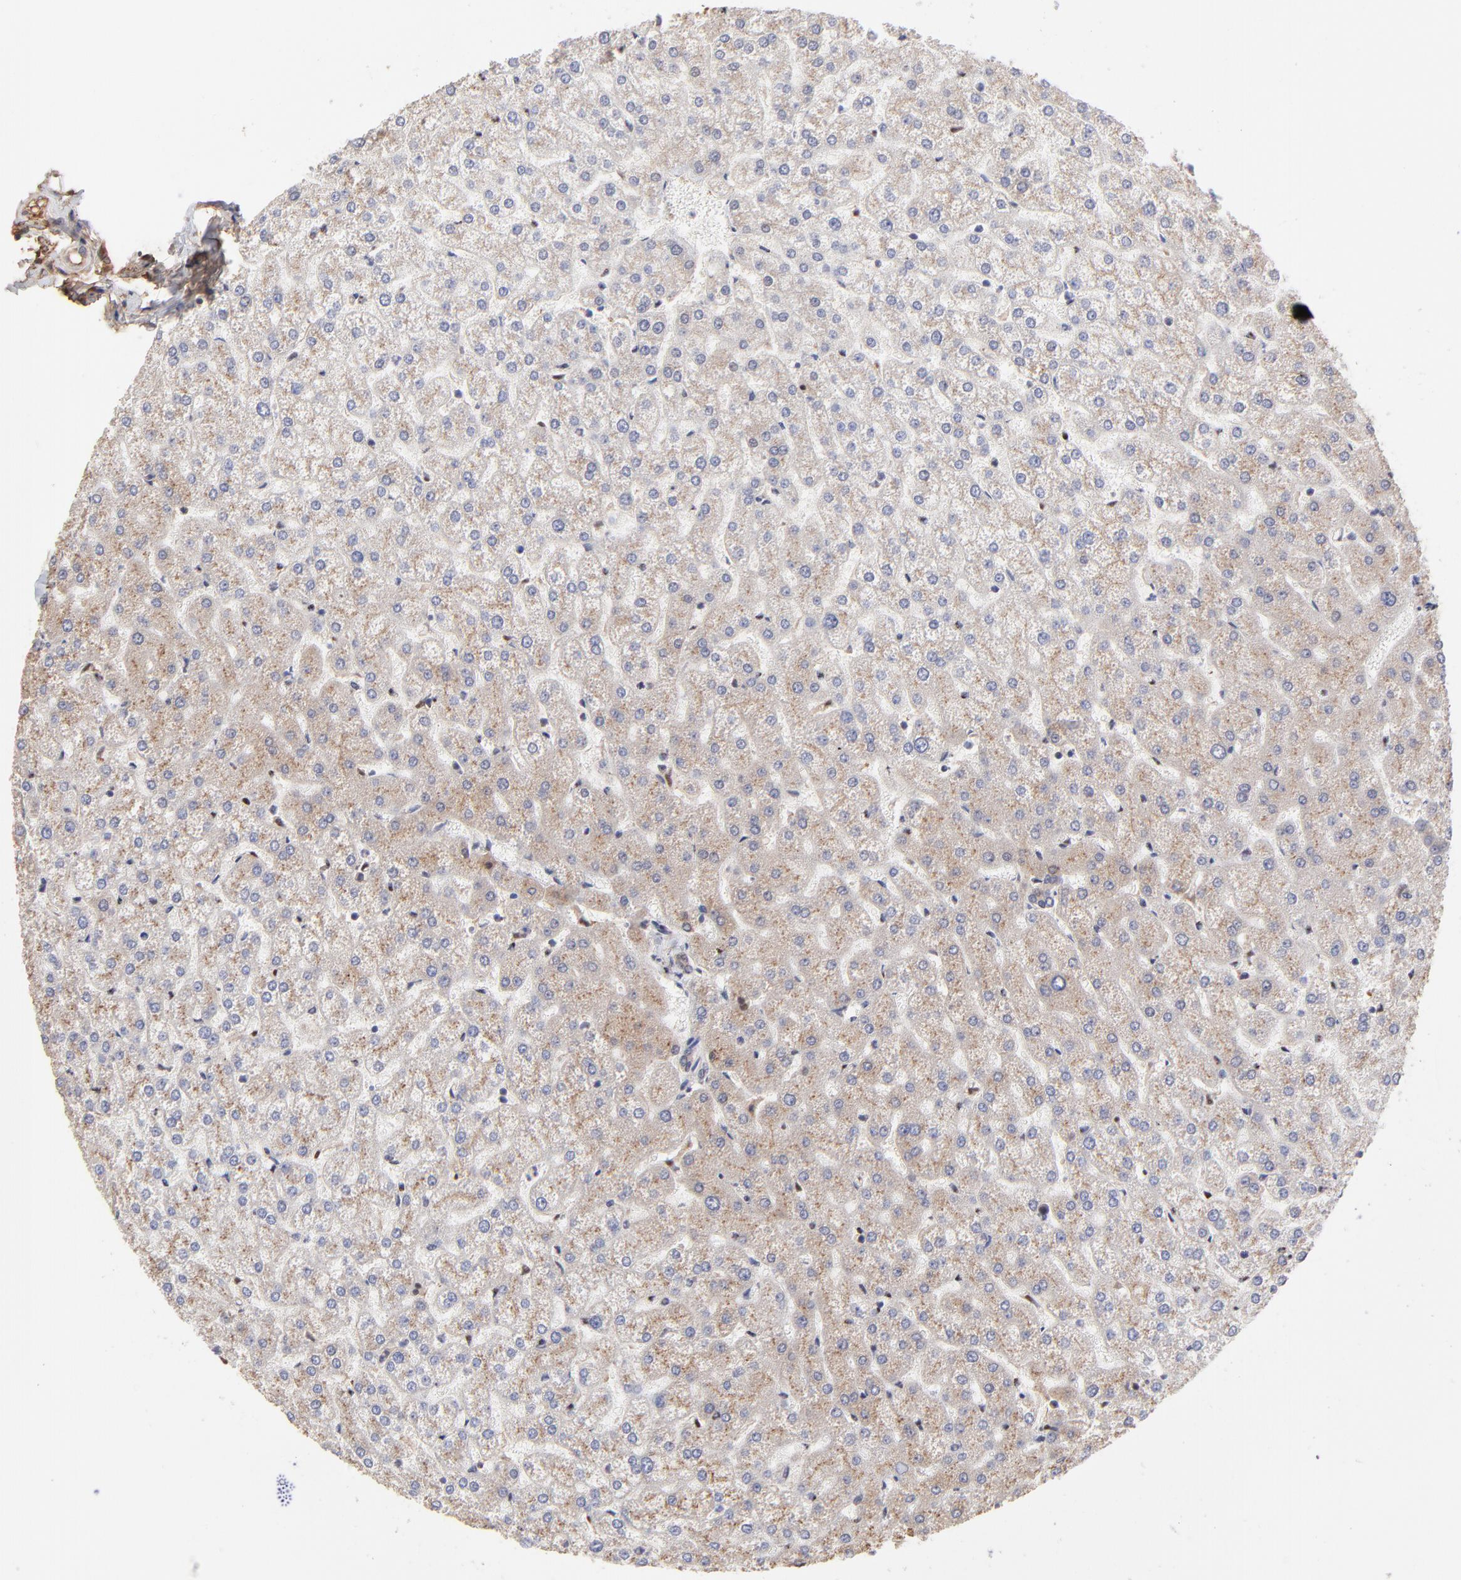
{"staining": {"intensity": "weak", "quantity": ">75%", "location": "cytoplasmic/membranous"}, "tissue": "liver", "cell_type": "Cholangiocytes", "image_type": "normal", "snomed": [{"axis": "morphology", "description": "Normal tissue, NOS"}, {"axis": "topography", "description": "Liver"}], "caption": "About >75% of cholangiocytes in benign human liver reveal weak cytoplasmic/membranous protein staining as visualized by brown immunohistochemical staining.", "gene": "PSMD14", "patient": {"sex": "female", "age": 32}}